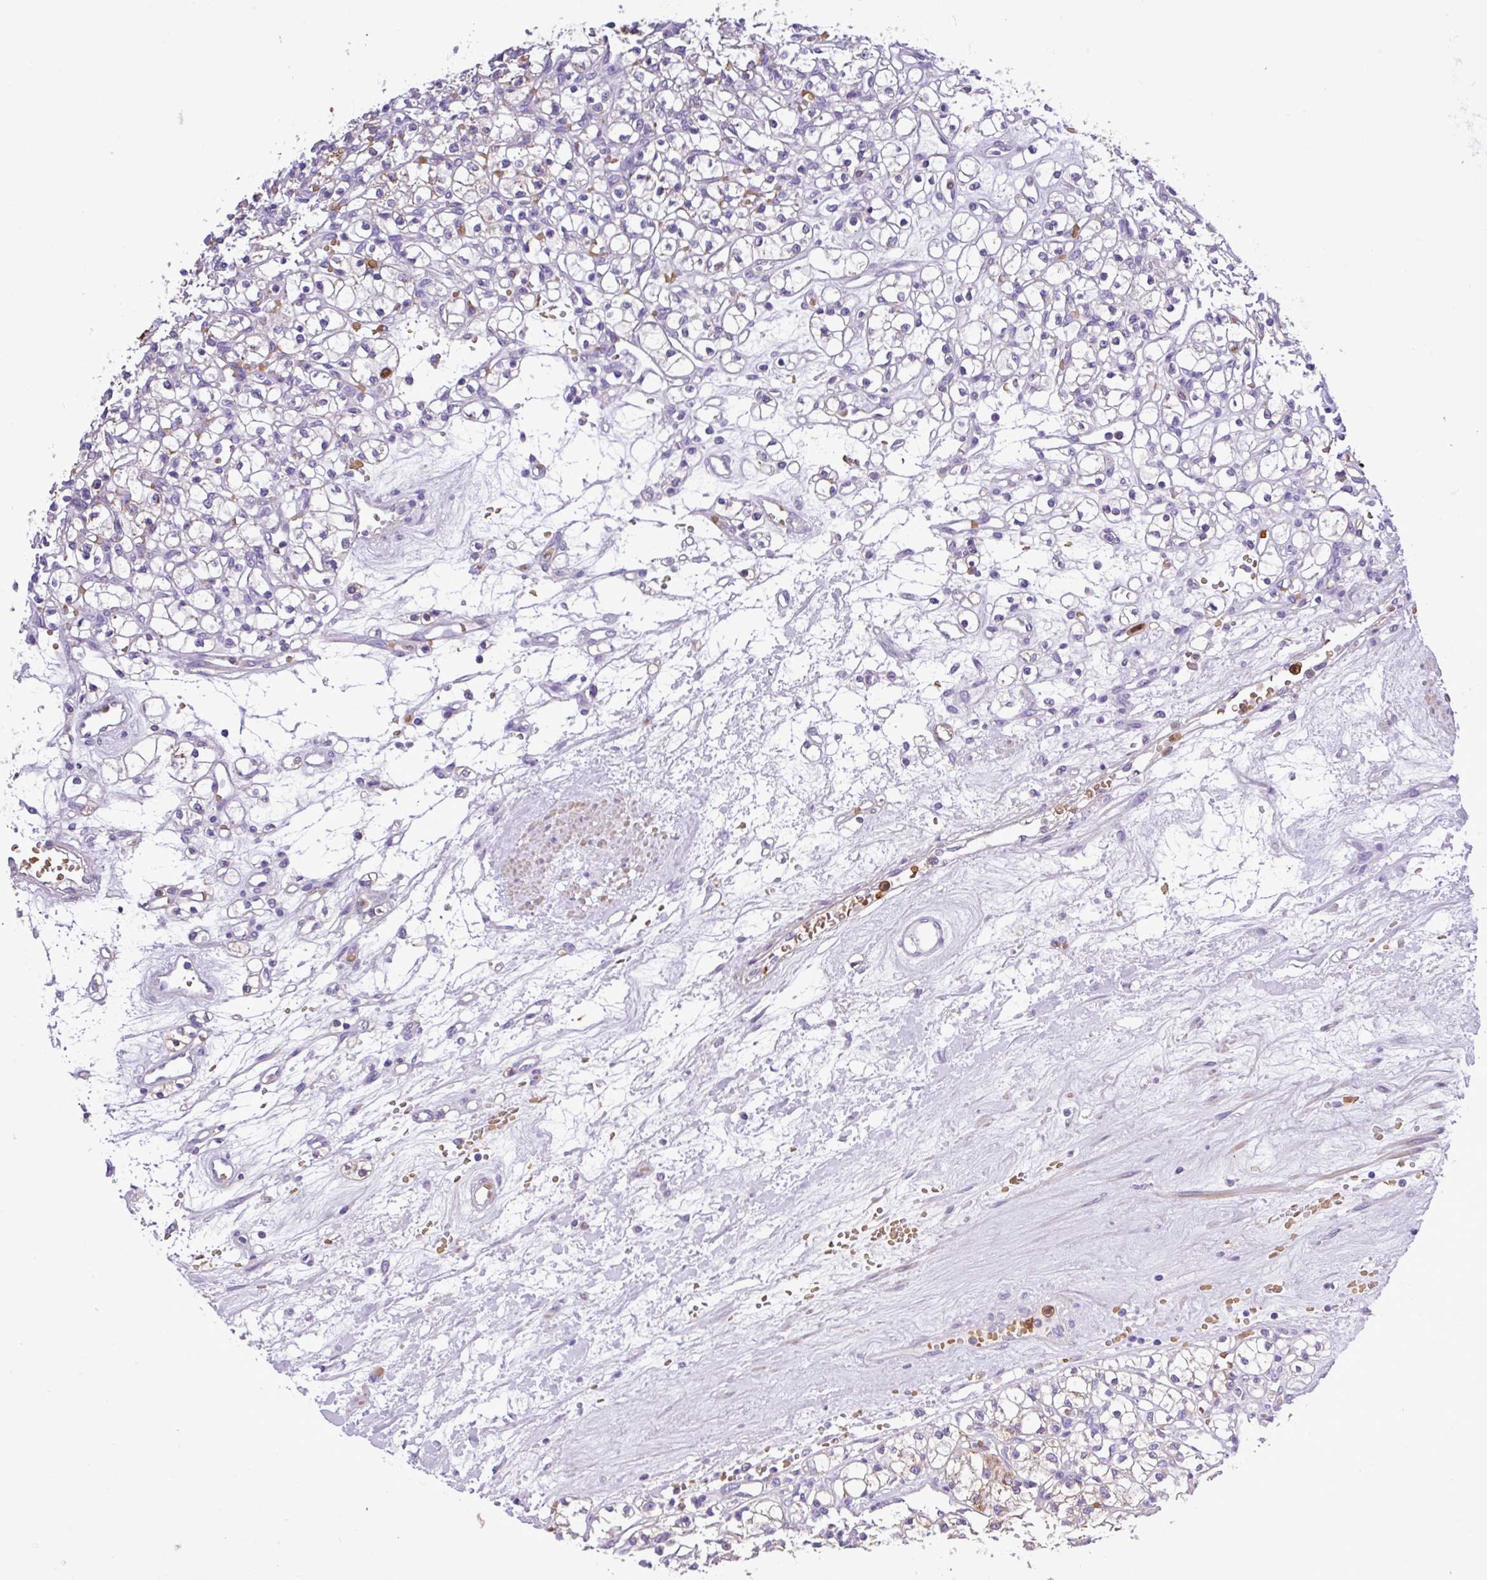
{"staining": {"intensity": "weak", "quantity": "<25%", "location": "cytoplasmic/membranous"}, "tissue": "renal cancer", "cell_type": "Tumor cells", "image_type": "cancer", "snomed": [{"axis": "morphology", "description": "Adenocarcinoma, NOS"}, {"axis": "topography", "description": "Kidney"}], "caption": "High magnification brightfield microscopy of renal adenocarcinoma stained with DAB (3,3'-diaminobenzidine) (brown) and counterstained with hematoxylin (blue): tumor cells show no significant expression. The staining was performed using DAB to visualize the protein expression in brown, while the nuclei were stained in blue with hematoxylin (Magnification: 20x).", "gene": "MGAT4B", "patient": {"sex": "female", "age": 59}}